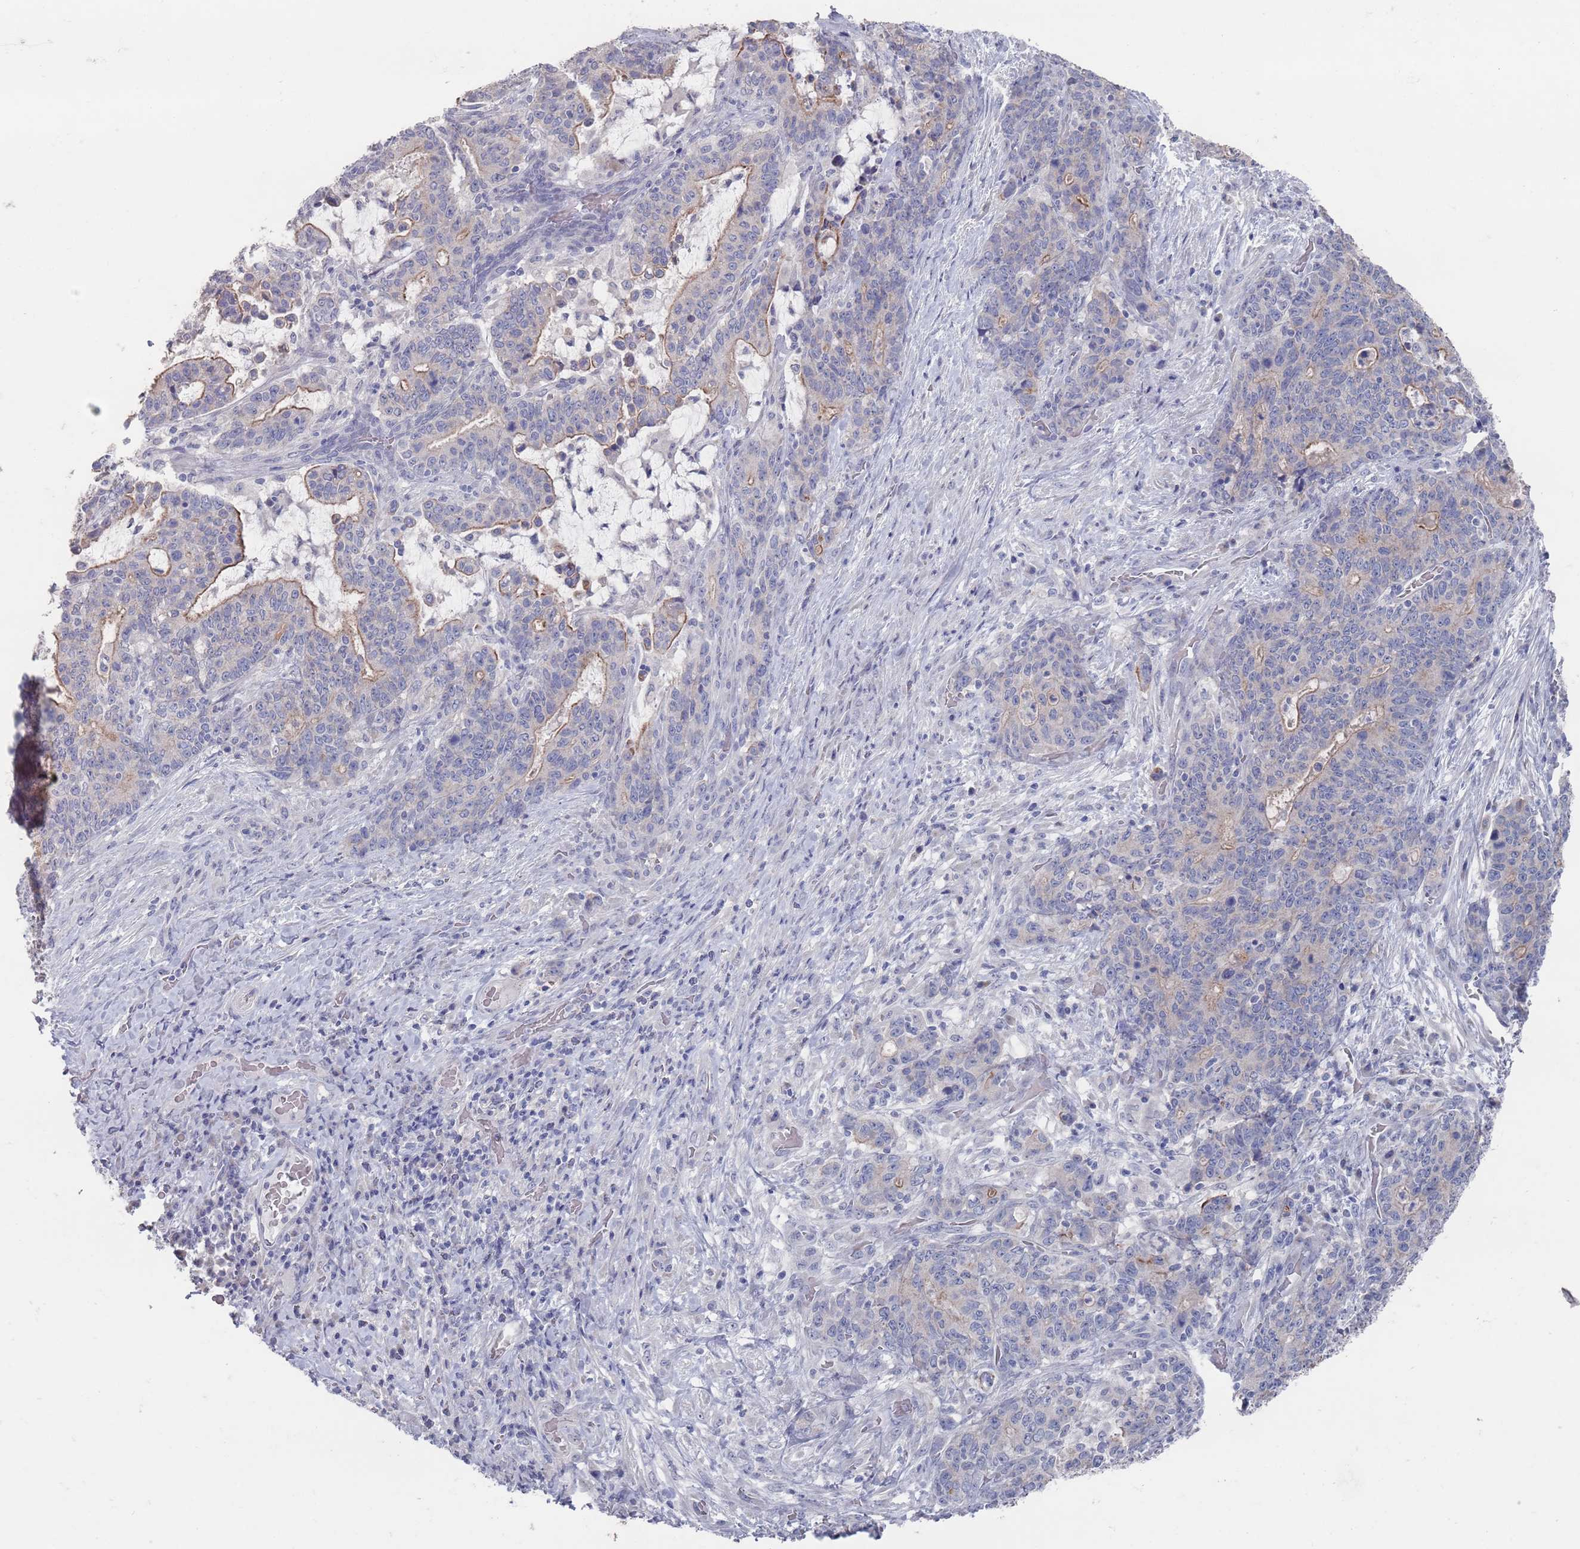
{"staining": {"intensity": "moderate", "quantity": "<25%", "location": "cytoplasmic/membranous"}, "tissue": "stomach cancer", "cell_type": "Tumor cells", "image_type": "cancer", "snomed": [{"axis": "morphology", "description": "Normal tissue, NOS"}, {"axis": "morphology", "description": "Adenocarcinoma, NOS"}, {"axis": "topography", "description": "Stomach"}], "caption": "This image reveals stomach cancer stained with immunohistochemistry (IHC) to label a protein in brown. The cytoplasmic/membranous of tumor cells show moderate positivity for the protein. Nuclei are counter-stained blue.", "gene": "PROM2", "patient": {"sex": "female", "age": 64}}